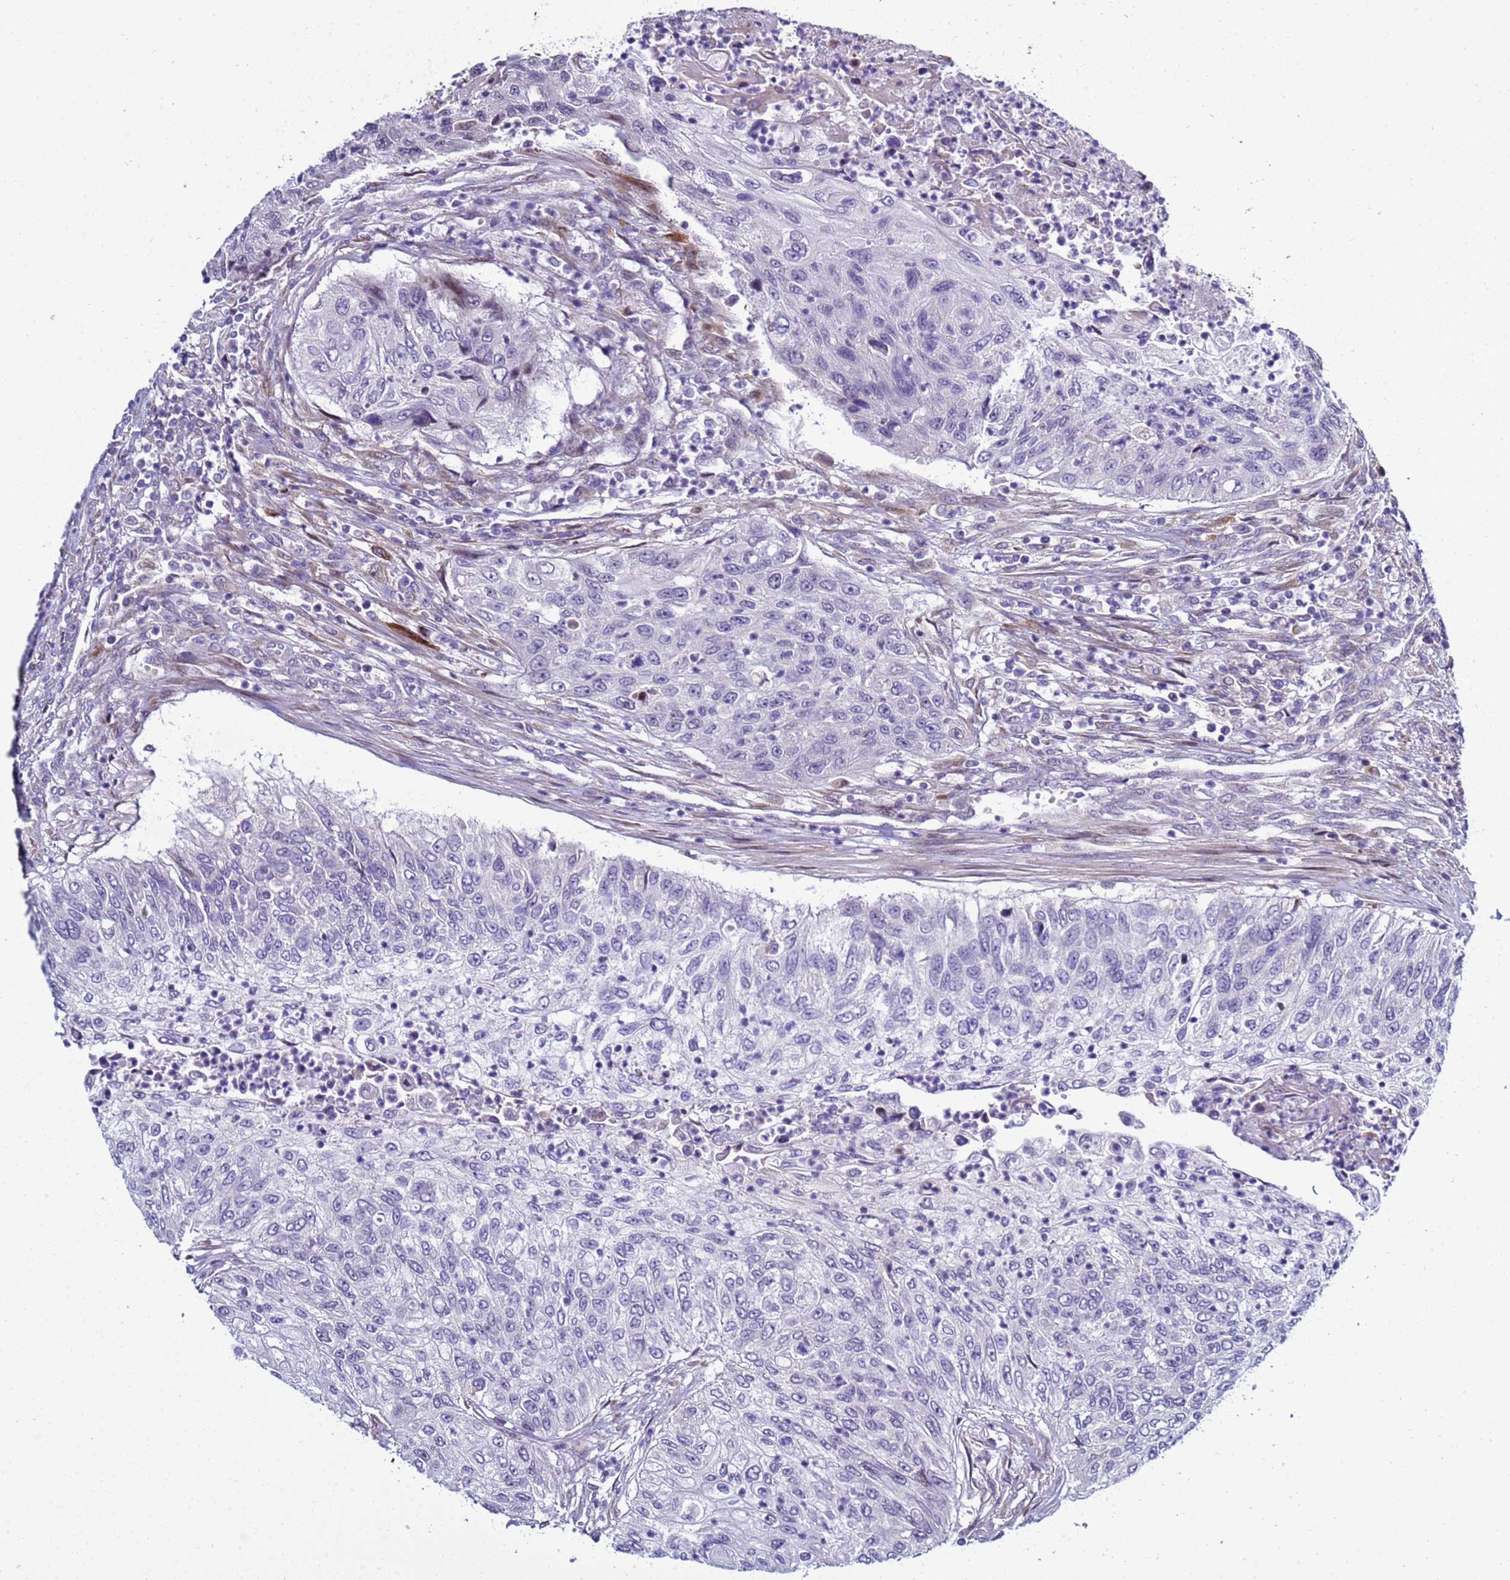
{"staining": {"intensity": "negative", "quantity": "none", "location": "none"}, "tissue": "urothelial cancer", "cell_type": "Tumor cells", "image_type": "cancer", "snomed": [{"axis": "morphology", "description": "Urothelial carcinoma, High grade"}, {"axis": "topography", "description": "Urinary bladder"}], "caption": "Immunohistochemistry histopathology image of neoplastic tissue: human high-grade urothelial carcinoma stained with DAB displays no significant protein expression in tumor cells.", "gene": "NAT2", "patient": {"sex": "female", "age": 60}}